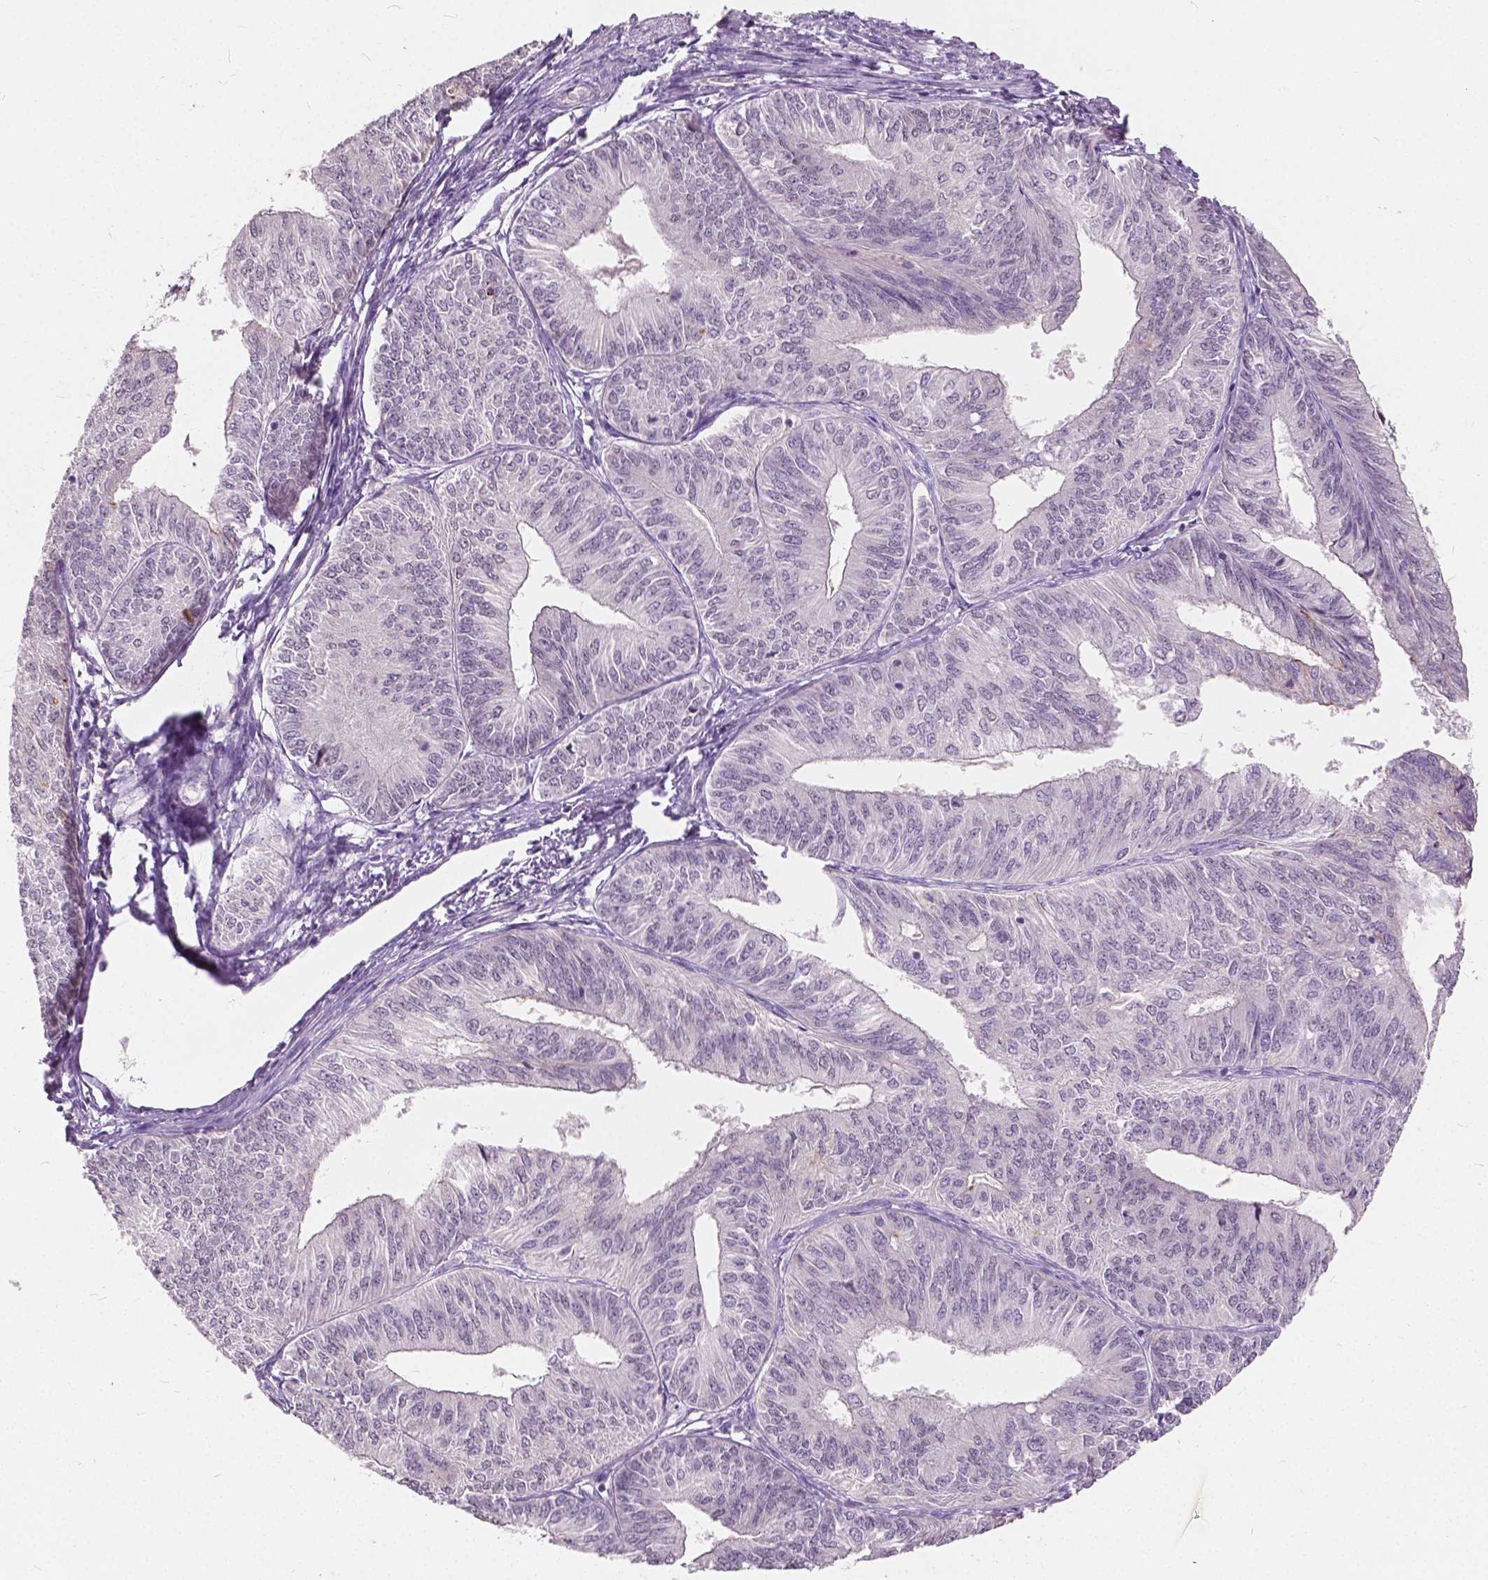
{"staining": {"intensity": "negative", "quantity": "none", "location": "none"}, "tissue": "endometrial cancer", "cell_type": "Tumor cells", "image_type": "cancer", "snomed": [{"axis": "morphology", "description": "Adenocarcinoma, NOS"}, {"axis": "topography", "description": "Endometrium"}], "caption": "High power microscopy micrograph of an immunohistochemistry (IHC) image of adenocarcinoma (endometrial), revealing no significant positivity in tumor cells.", "gene": "DLX6", "patient": {"sex": "female", "age": 58}}